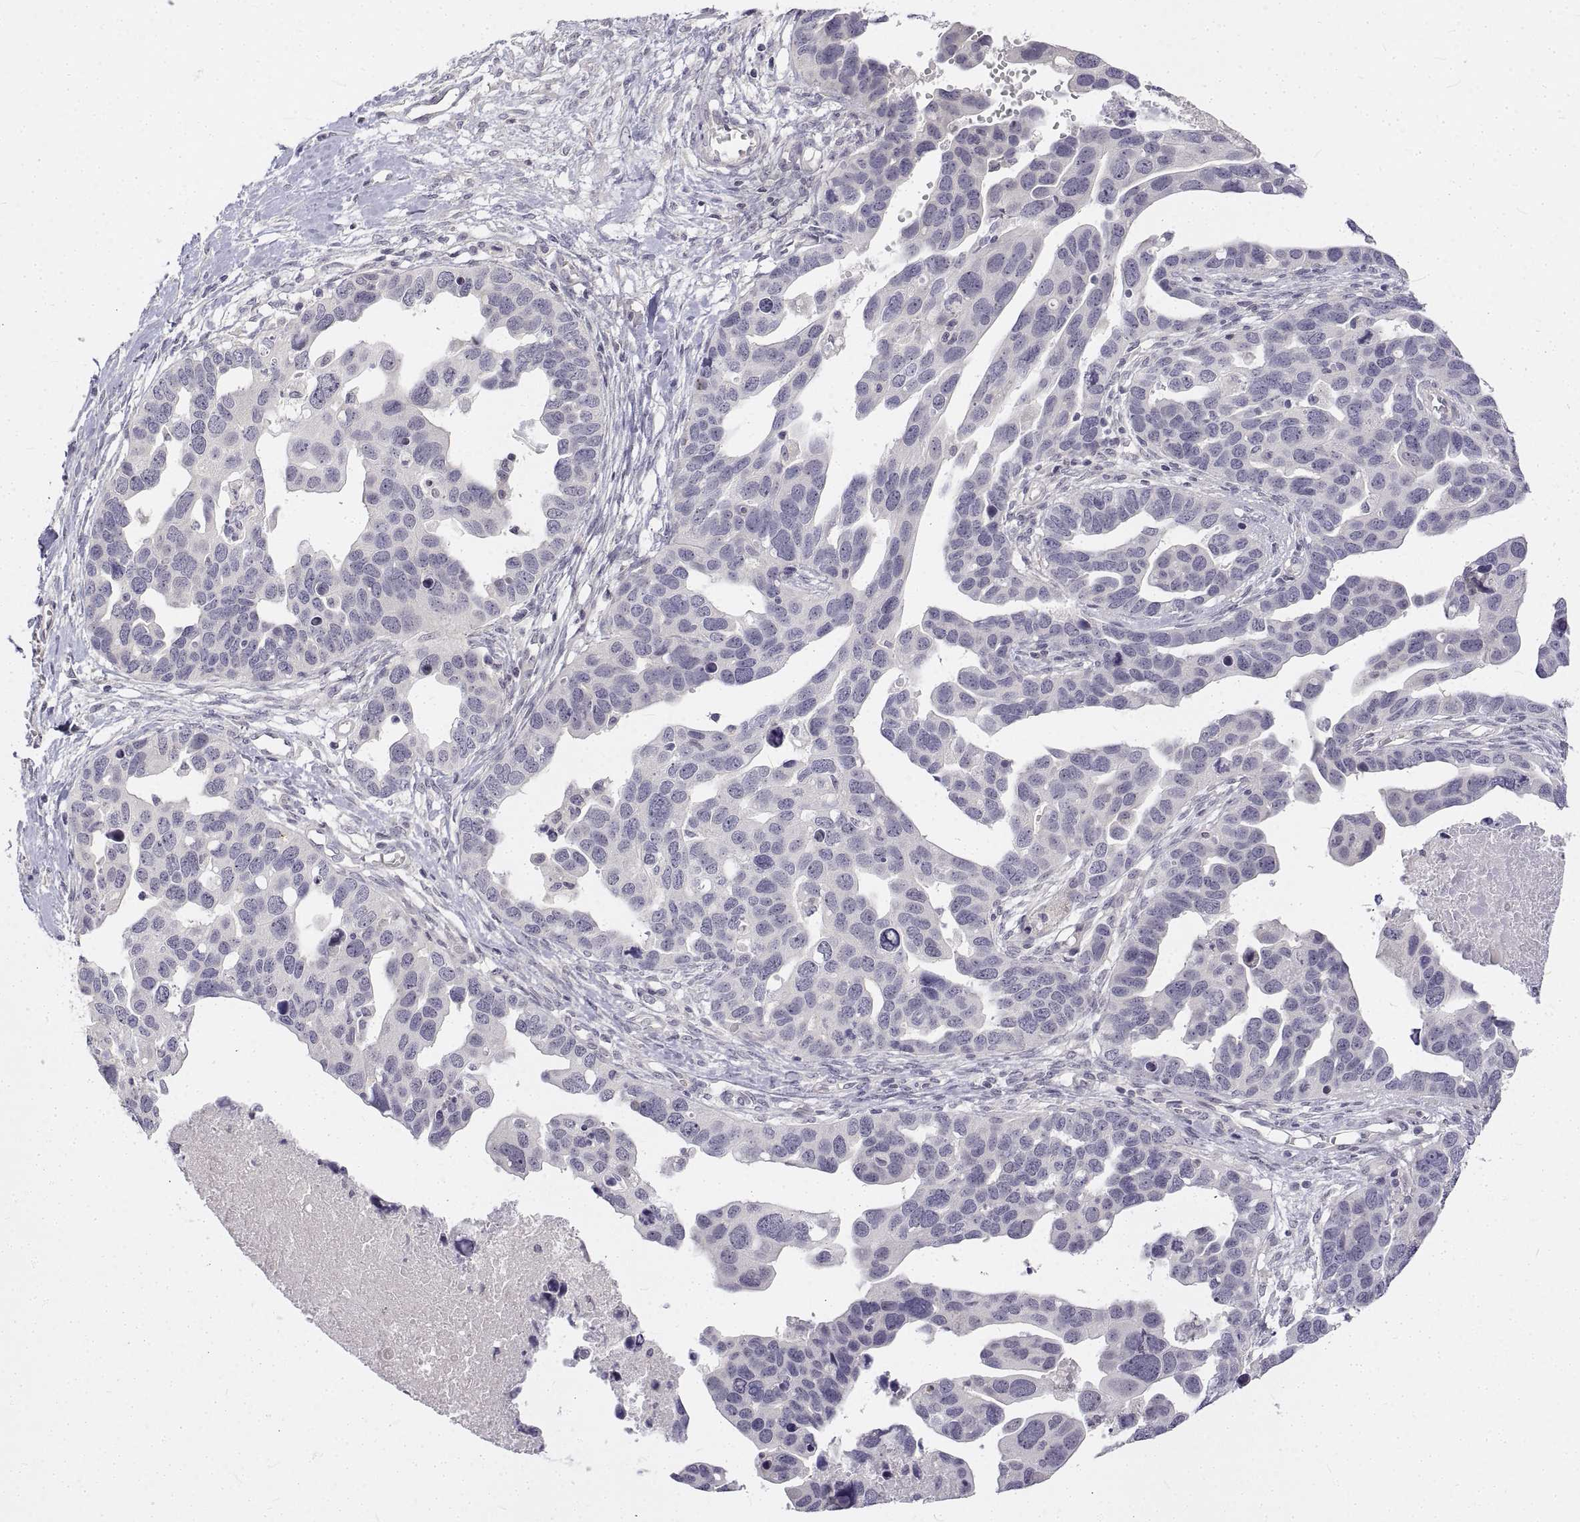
{"staining": {"intensity": "negative", "quantity": "none", "location": "none"}, "tissue": "ovarian cancer", "cell_type": "Tumor cells", "image_type": "cancer", "snomed": [{"axis": "morphology", "description": "Cystadenocarcinoma, serous, NOS"}, {"axis": "topography", "description": "Ovary"}], "caption": "The IHC image has no significant expression in tumor cells of ovarian cancer tissue. (DAB immunohistochemistry (IHC) with hematoxylin counter stain).", "gene": "ANO2", "patient": {"sex": "female", "age": 54}}